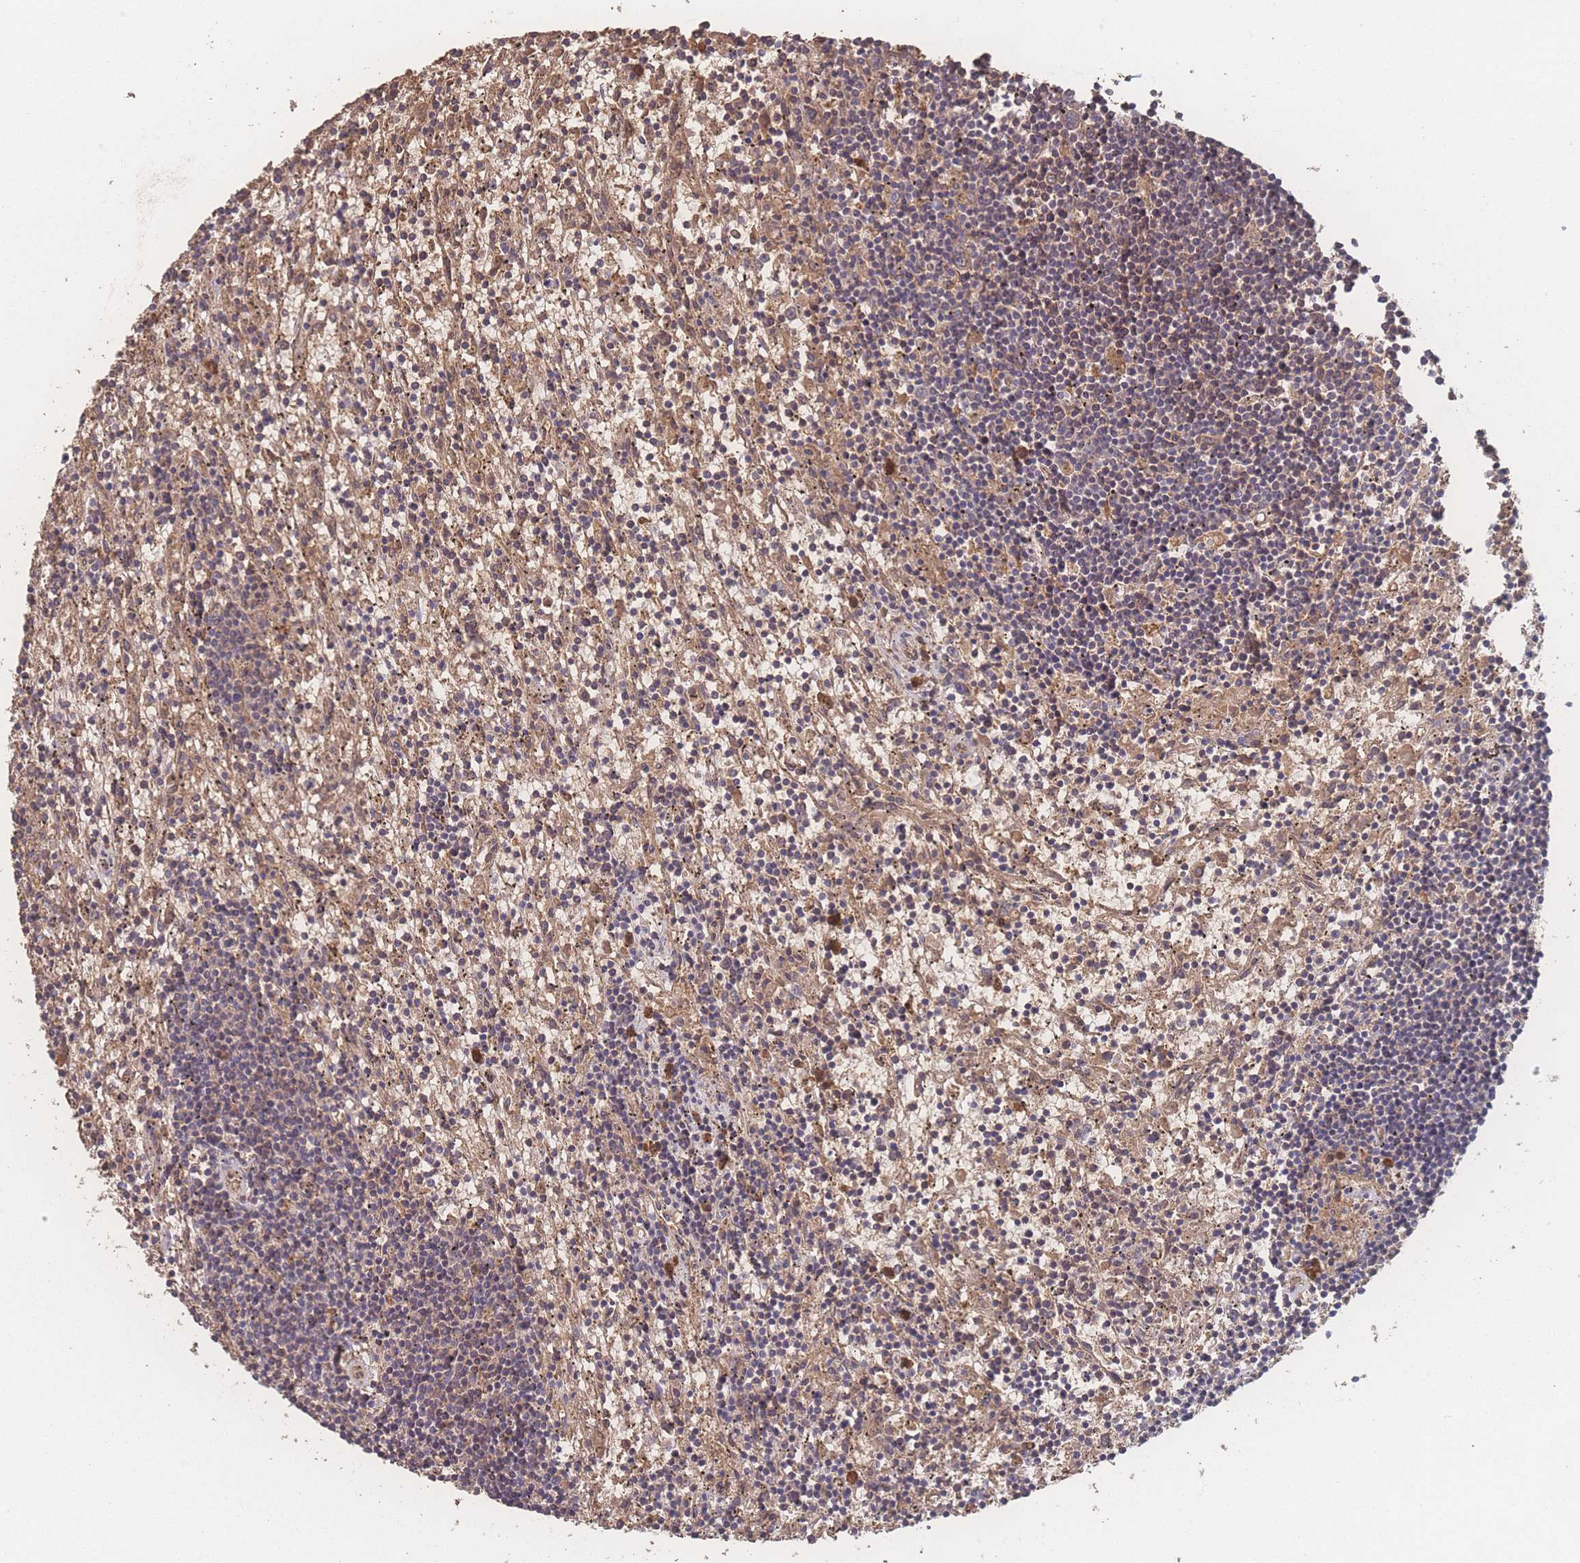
{"staining": {"intensity": "negative", "quantity": "none", "location": "none"}, "tissue": "lymphoma", "cell_type": "Tumor cells", "image_type": "cancer", "snomed": [{"axis": "morphology", "description": "Malignant lymphoma, non-Hodgkin's type, Low grade"}, {"axis": "topography", "description": "Spleen"}], "caption": "Immunohistochemistry histopathology image of neoplastic tissue: malignant lymphoma, non-Hodgkin's type (low-grade) stained with DAB (3,3'-diaminobenzidine) displays no significant protein expression in tumor cells.", "gene": "ATXN10", "patient": {"sex": "male", "age": 76}}